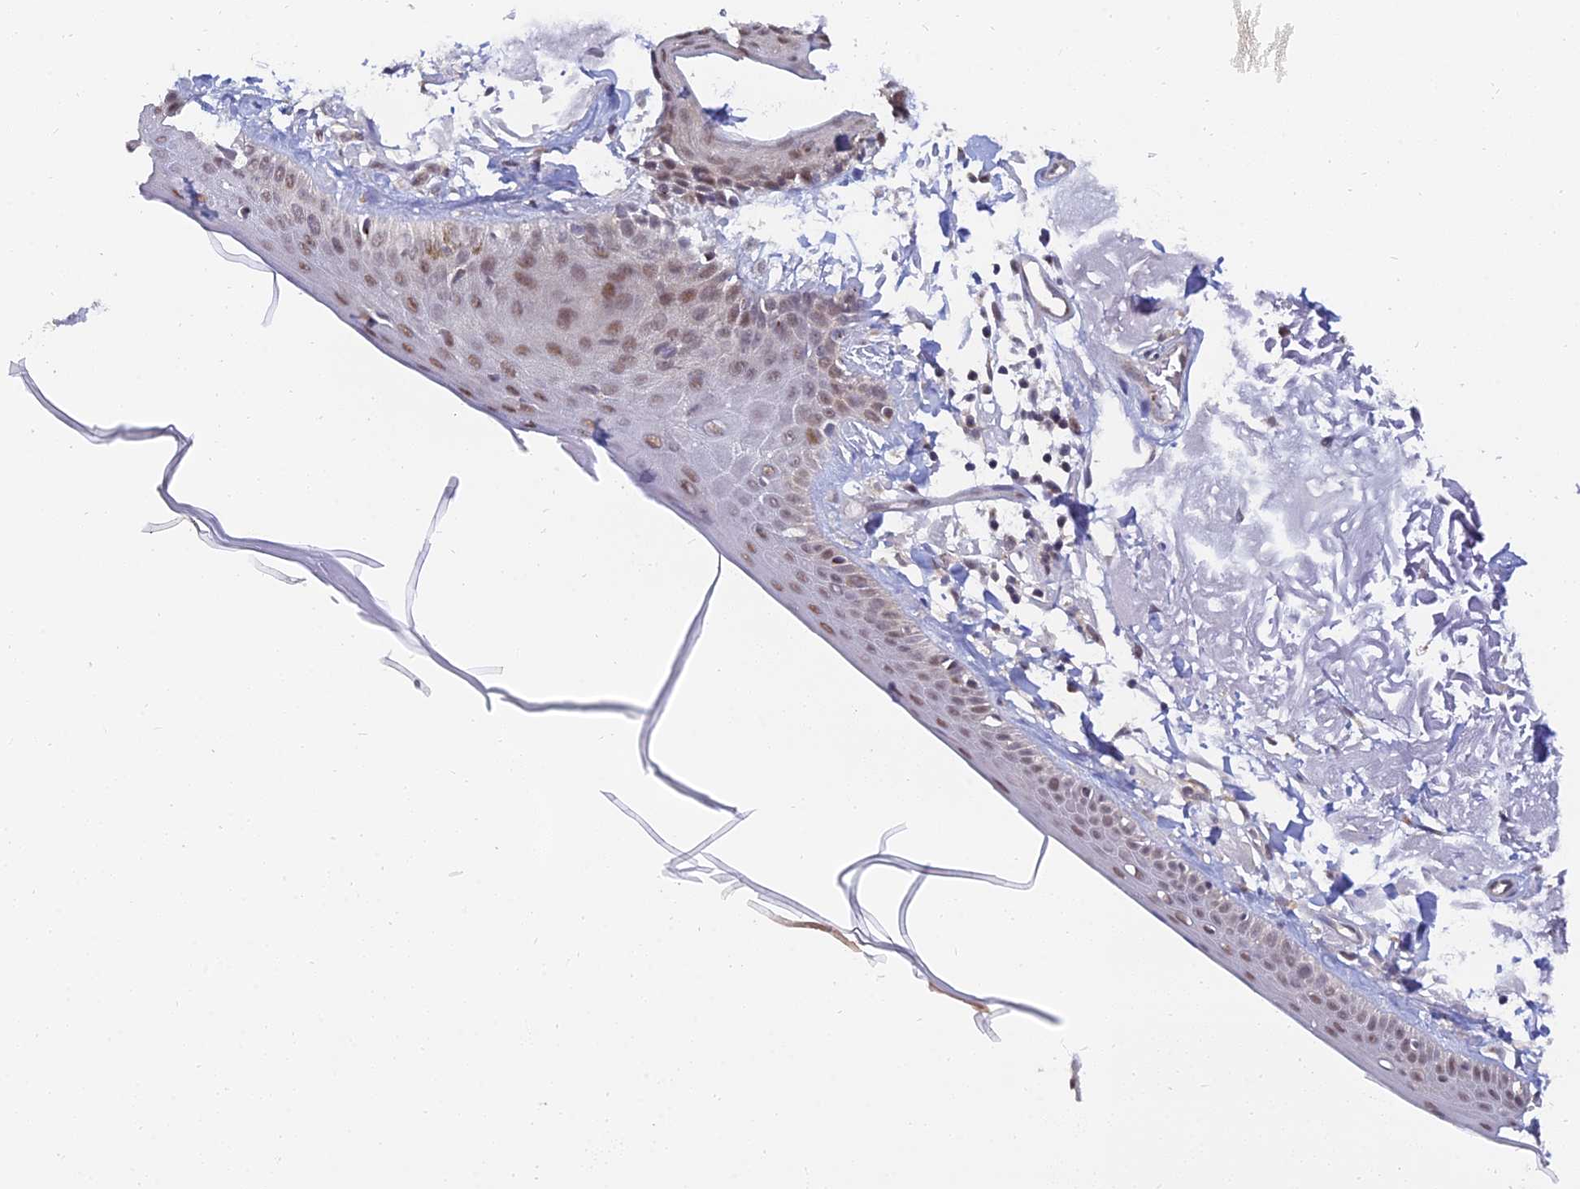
{"staining": {"intensity": "negative", "quantity": "none", "location": "none"}, "tissue": "skin", "cell_type": "Fibroblasts", "image_type": "normal", "snomed": [{"axis": "morphology", "description": "Normal tissue, NOS"}, {"axis": "topography", "description": "Skin"}, {"axis": "topography", "description": "Skeletal muscle"}], "caption": "Fibroblasts show no significant staining in normal skin. (Brightfield microscopy of DAB immunohistochemistry (IHC) at high magnification).", "gene": "THOC3", "patient": {"sex": "male", "age": 83}}